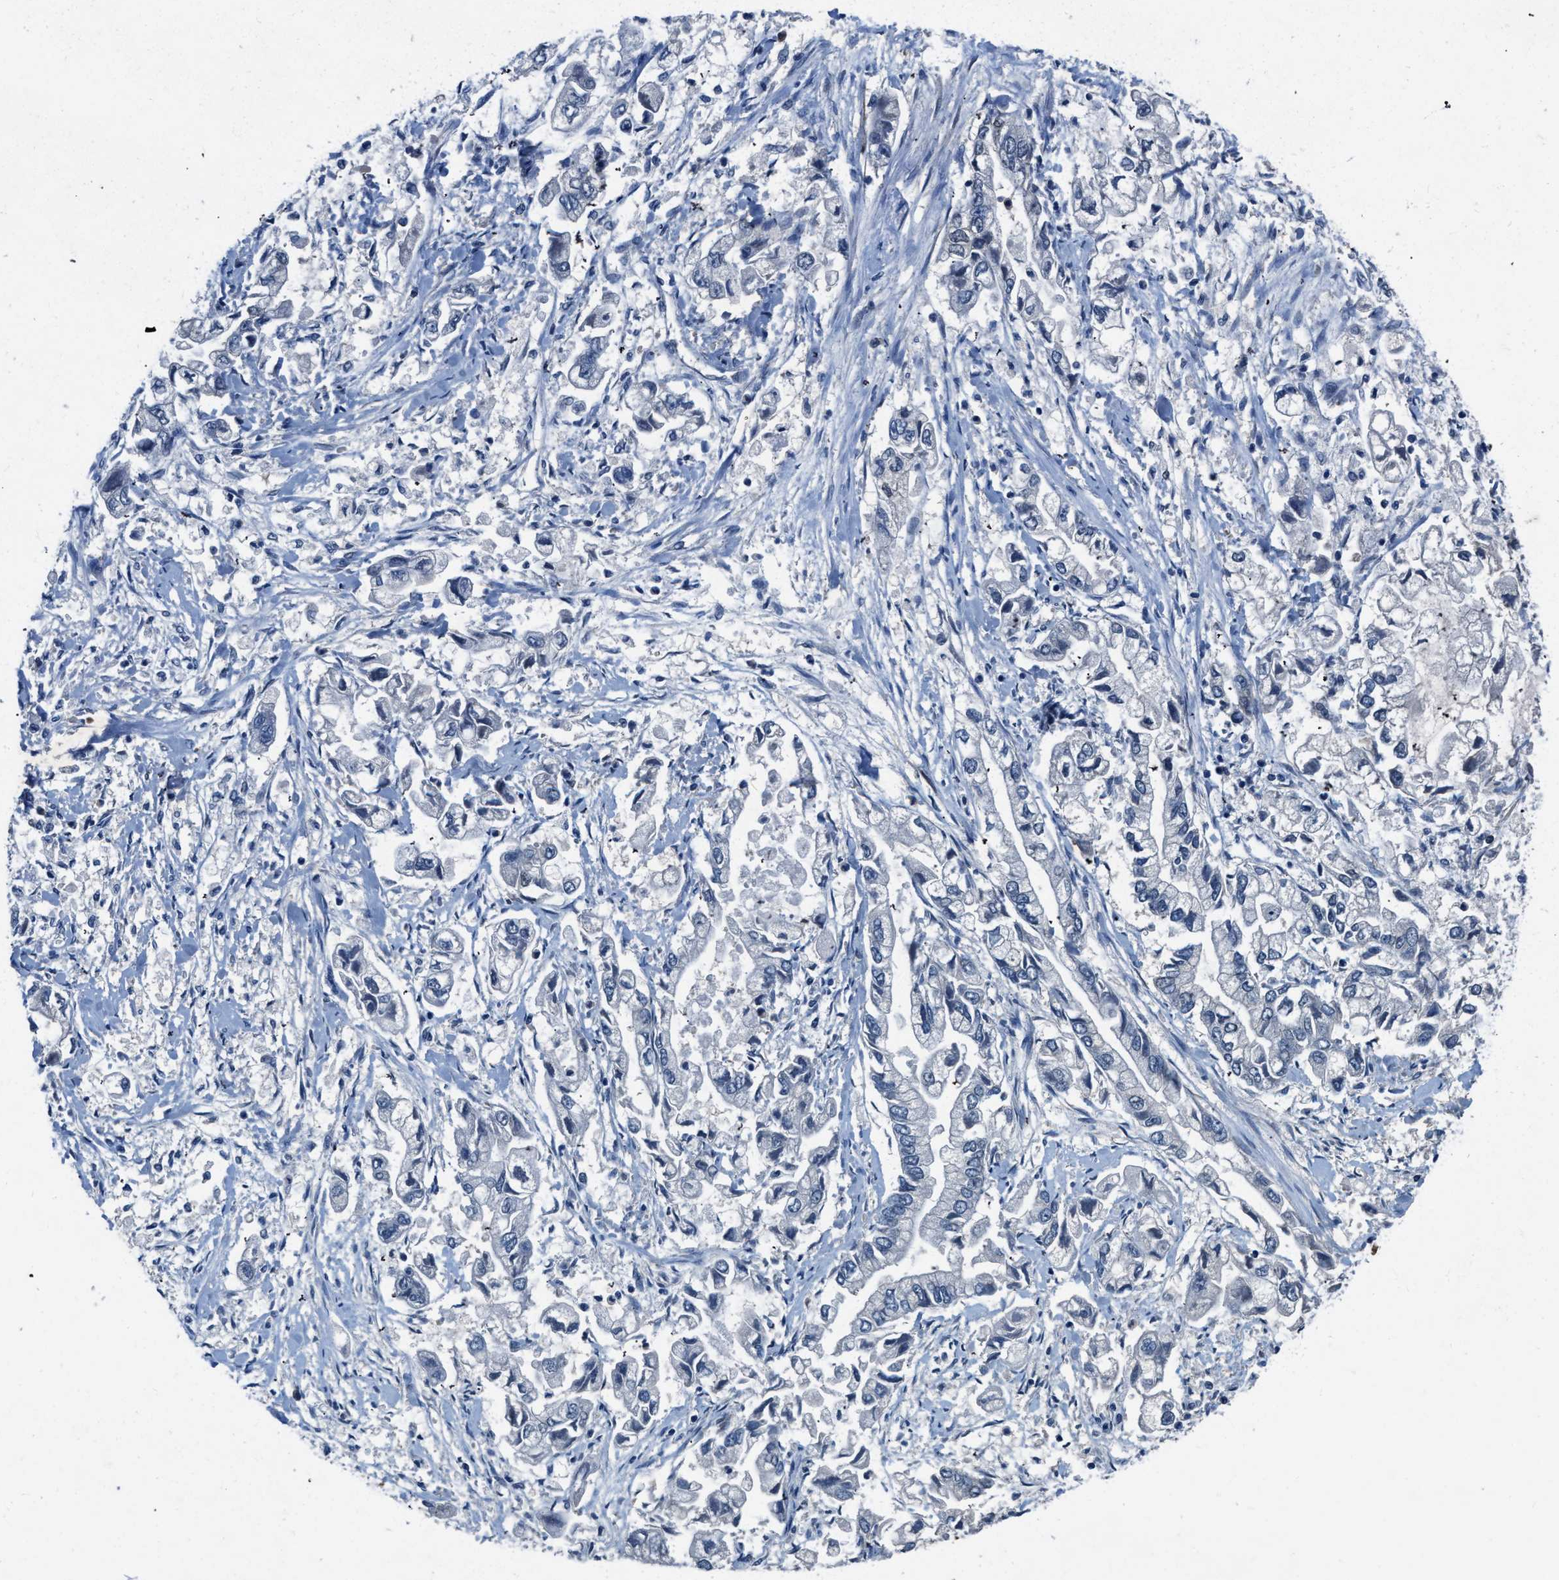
{"staining": {"intensity": "negative", "quantity": "none", "location": "none"}, "tissue": "stomach cancer", "cell_type": "Tumor cells", "image_type": "cancer", "snomed": [{"axis": "morphology", "description": "Normal tissue, NOS"}, {"axis": "morphology", "description": "Adenocarcinoma, NOS"}, {"axis": "topography", "description": "Stomach"}], "caption": "IHC photomicrograph of neoplastic tissue: human adenocarcinoma (stomach) stained with DAB (3,3'-diaminobenzidine) demonstrates no significant protein positivity in tumor cells.", "gene": "LANCL2", "patient": {"sex": "male", "age": 62}}